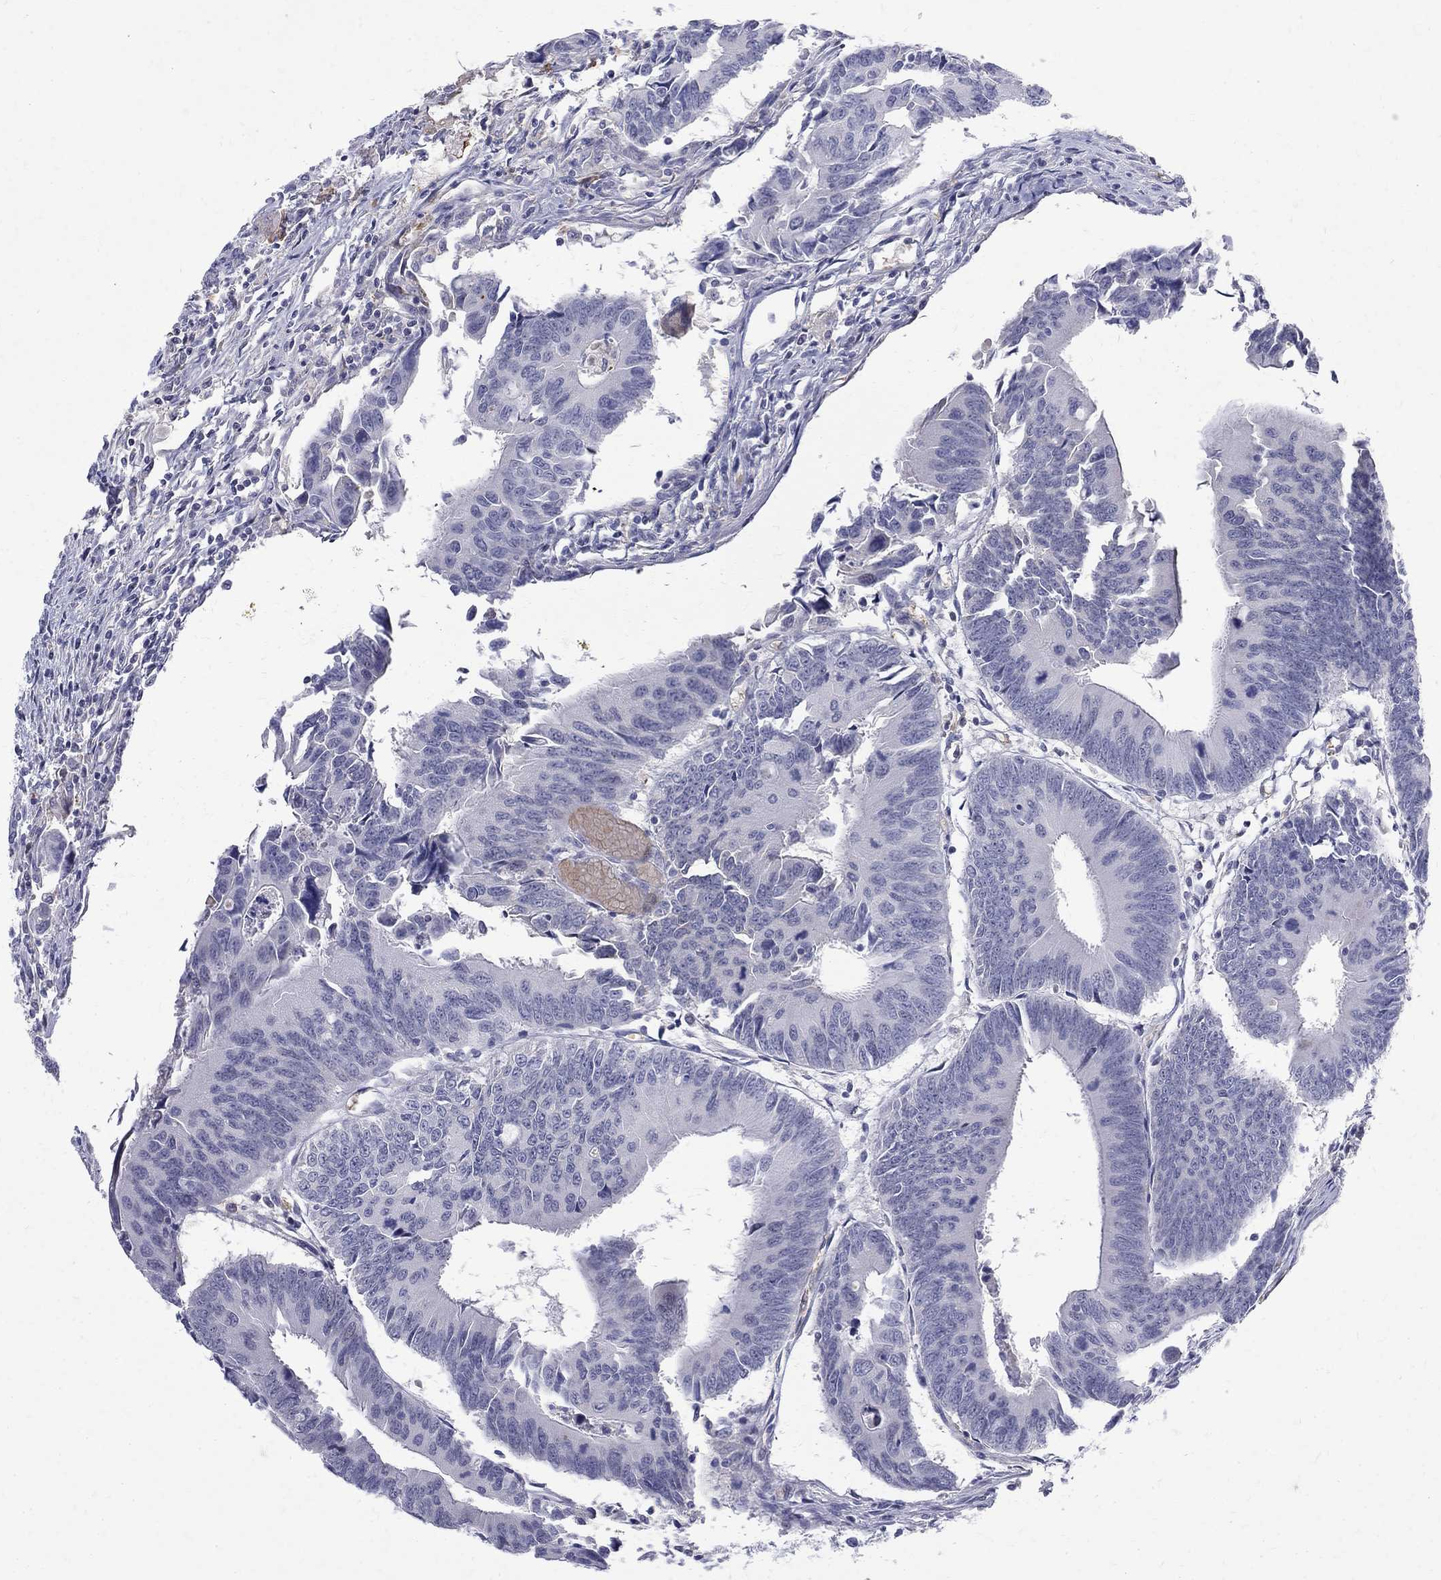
{"staining": {"intensity": "negative", "quantity": "none", "location": "none"}, "tissue": "colorectal cancer", "cell_type": "Tumor cells", "image_type": "cancer", "snomed": [{"axis": "morphology", "description": "Adenocarcinoma, NOS"}, {"axis": "topography", "description": "Rectum"}], "caption": "Immunohistochemistry (IHC) micrograph of neoplastic tissue: colorectal adenocarcinoma stained with DAB (3,3'-diaminobenzidine) demonstrates no significant protein staining in tumor cells.", "gene": "AGER", "patient": {"sex": "male", "age": 67}}